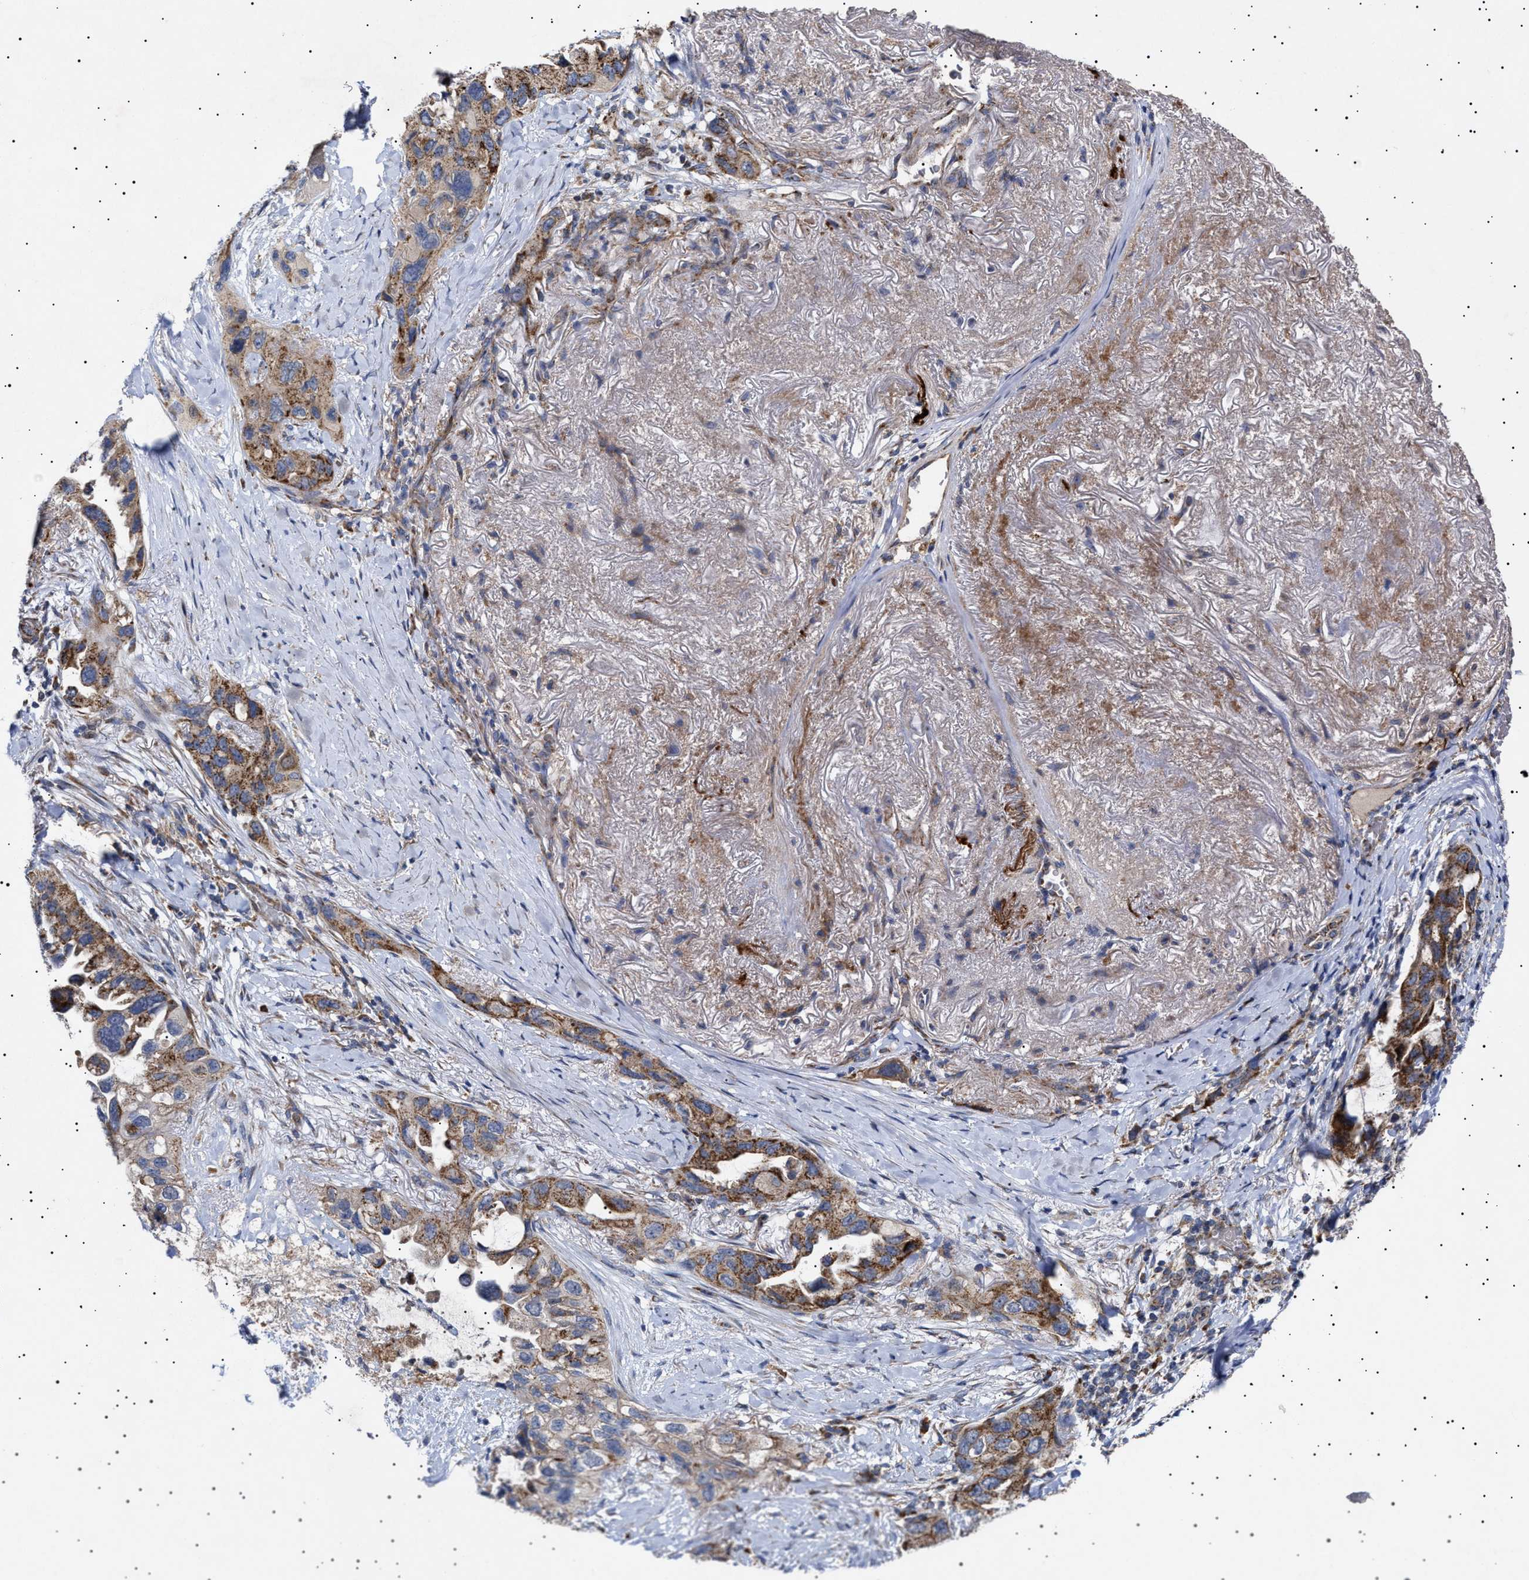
{"staining": {"intensity": "strong", "quantity": ">75%", "location": "cytoplasmic/membranous"}, "tissue": "lung cancer", "cell_type": "Tumor cells", "image_type": "cancer", "snomed": [{"axis": "morphology", "description": "Squamous cell carcinoma, NOS"}, {"axis": "topography", "description": "Lung"}], "caption": "Human lung cancer stained with a protein marker exhibits strong staining in tumor cells.", "gene": "MRPL10", "patient": {"sex": "female", "age": 73}}